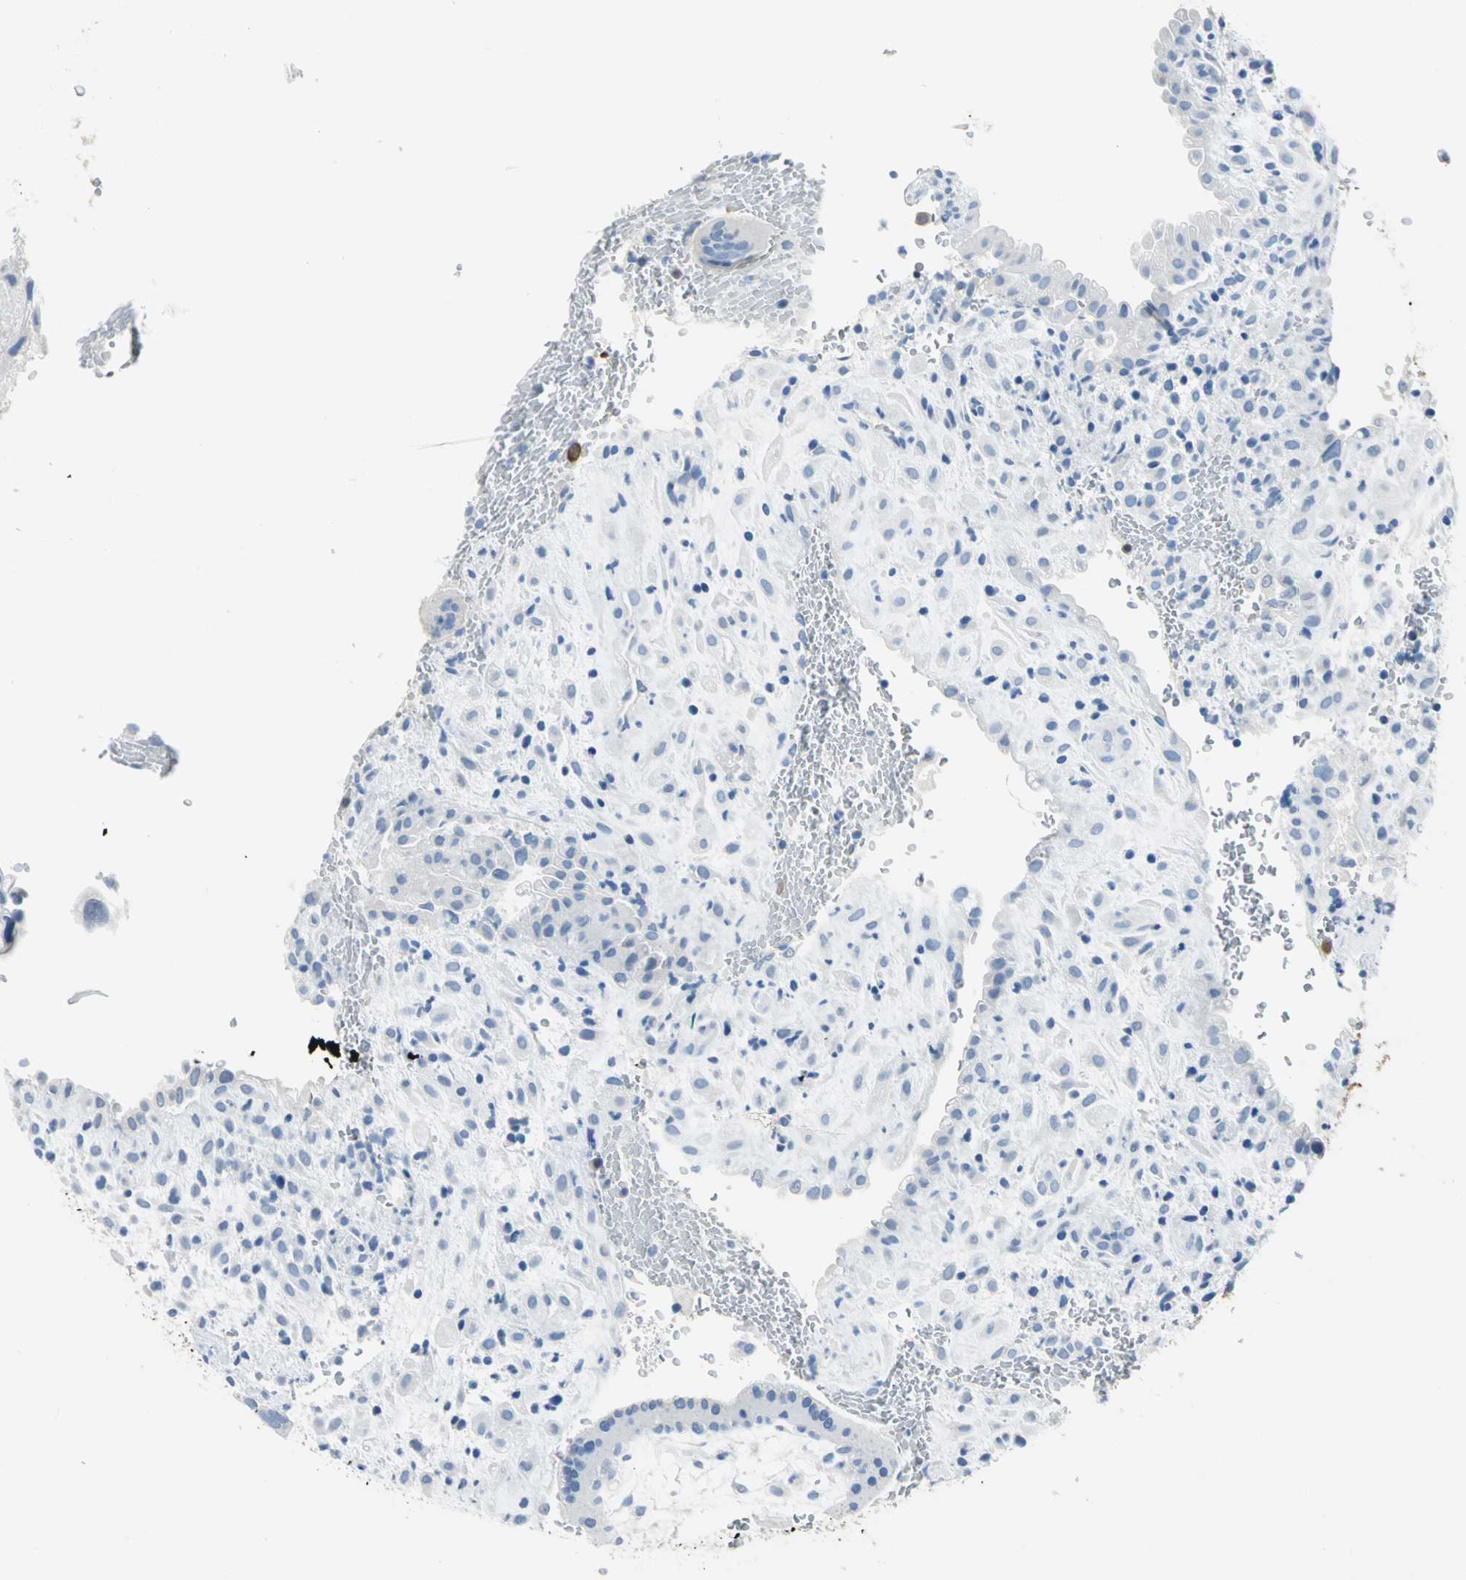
{"staining": {"intensity": "negative", "quantity": "none", "location": "none"}, "tissue": "placenta", "cell_type": "Decidual cells", "image_type": "normal", "snomed": [{"axis": "morphology", "description": "Normal tissue, NOS"}, {"axis": "topography", "description": "Placenta"}], "caption": "Immunohistochemistry of unremarkable placenta exhibits no staining in decidual cells. The staining was performed using DAB to visualize the protein expression in brown, while the nuclei were stained in blue with hematoxylin (Magnification: 20x).", "gene": "PKLR", "patient": {"sex": "female", "age": 35}}